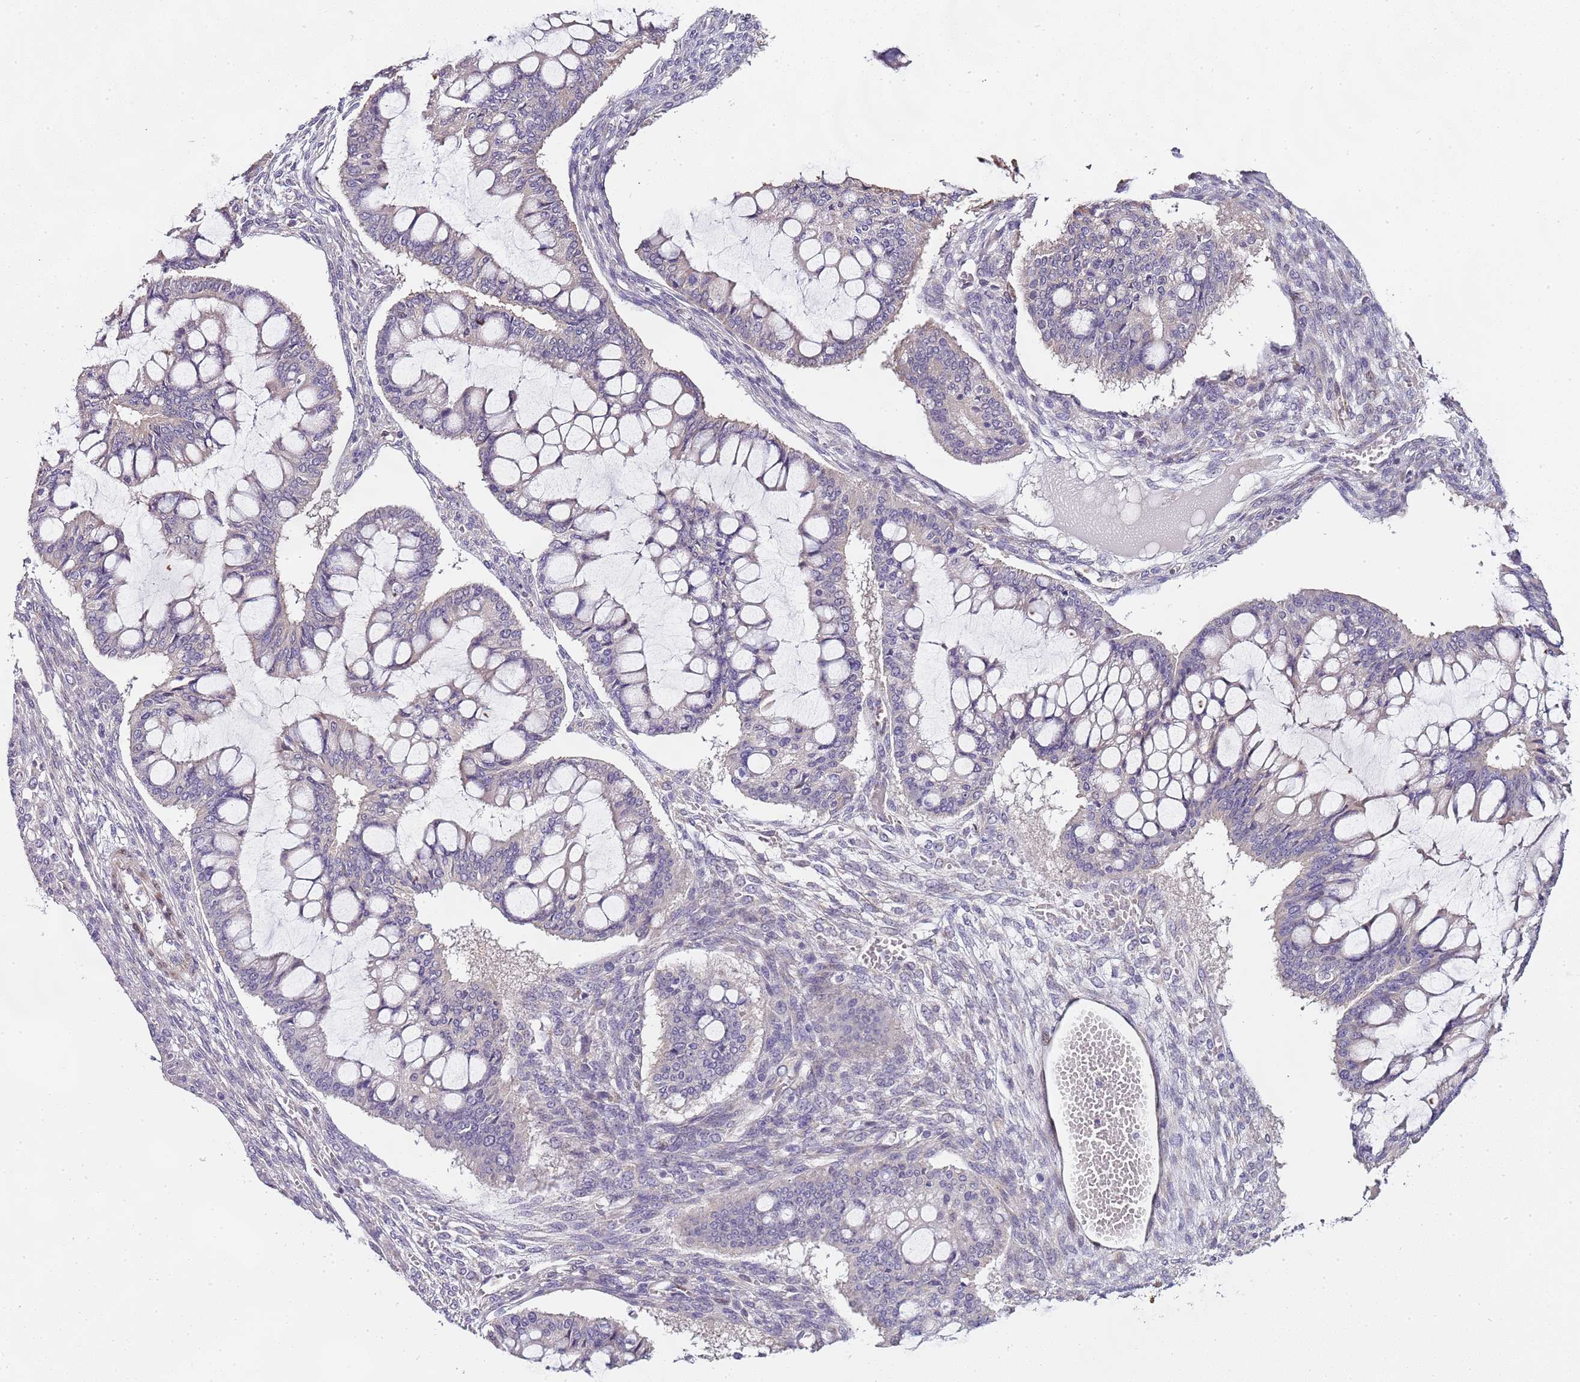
{"staining": {"intensity": "negative", "quantity": "none", "location": "none"}, "tissue": "ovarian cancer", "cell_type": "Tumor cells", "image_type": "cancer", "snomed": [{"axis": "morphology", "description": "Cystadenocarcinoma, mucinous, NOS"}, {"axis": "topography", "description": "Ovary"}], "caption": "Immunohistochemistry (IHC) photomicrograph of mucinous cystadenocarcinoma (ovarian) stained for a protein (brown), which demonstrates no staining in tumor cells.", "gene": "TBC1D9", "patient": {"sex": "female", "age": 73}}